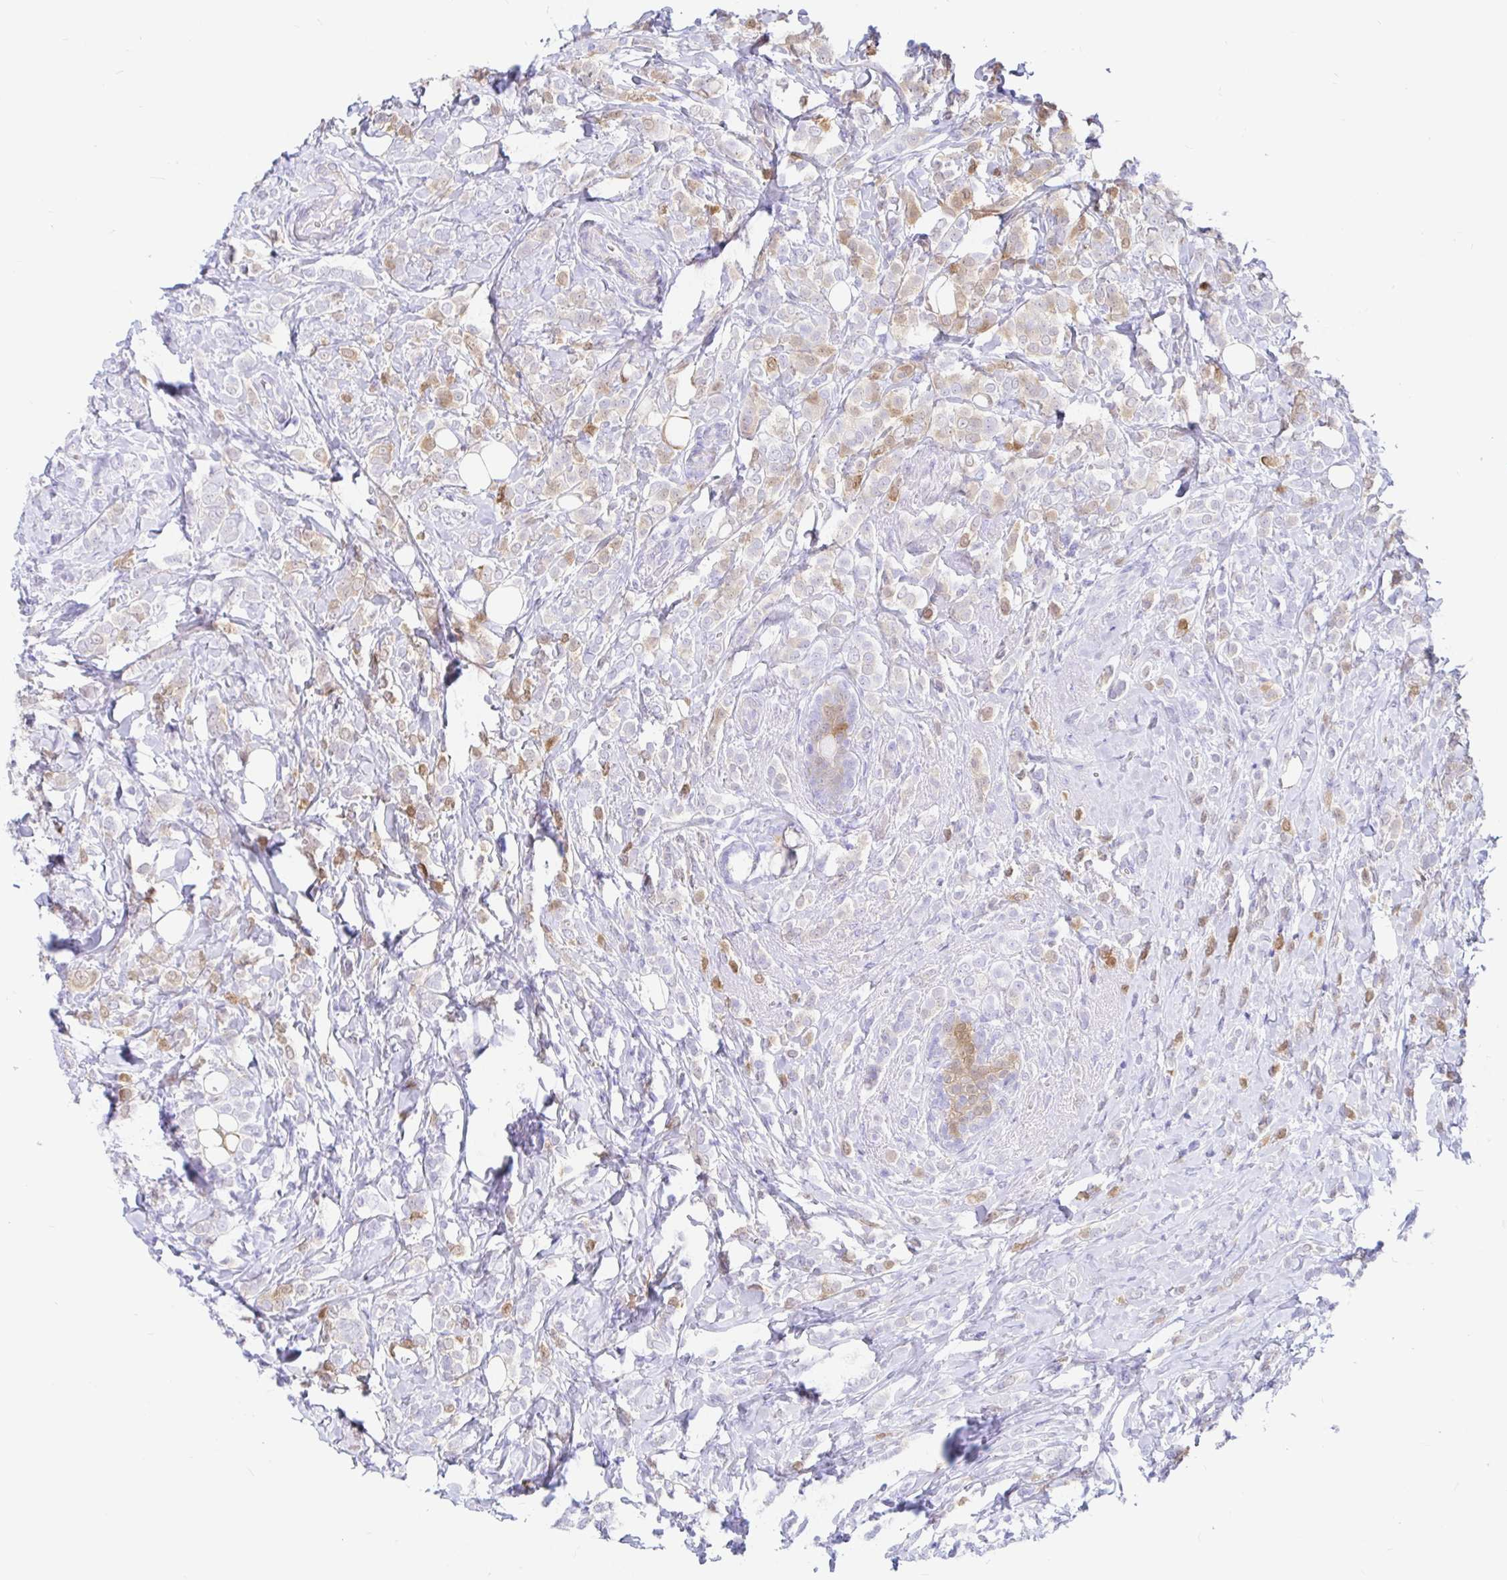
{"staining": {"intensity": "weak", "quantity": "<25%", "location": "cytoplasmic/membranous,nuclear"}, "tissue": "breast cancer", "cell_type": "Tumor cells", "image_type": "cancer", "snomed": [{"axis": "morphology", "description": "Lobular carcinoma"}, {"axis": "topography", "description": "Breast"}], "caption": "Lobular carcinoma (breast) stained for a protein using IHC exhibits no positivity tumor cells.", "gene": "PPP1R1B", "patient": {"sex": "female", "age": 49}}